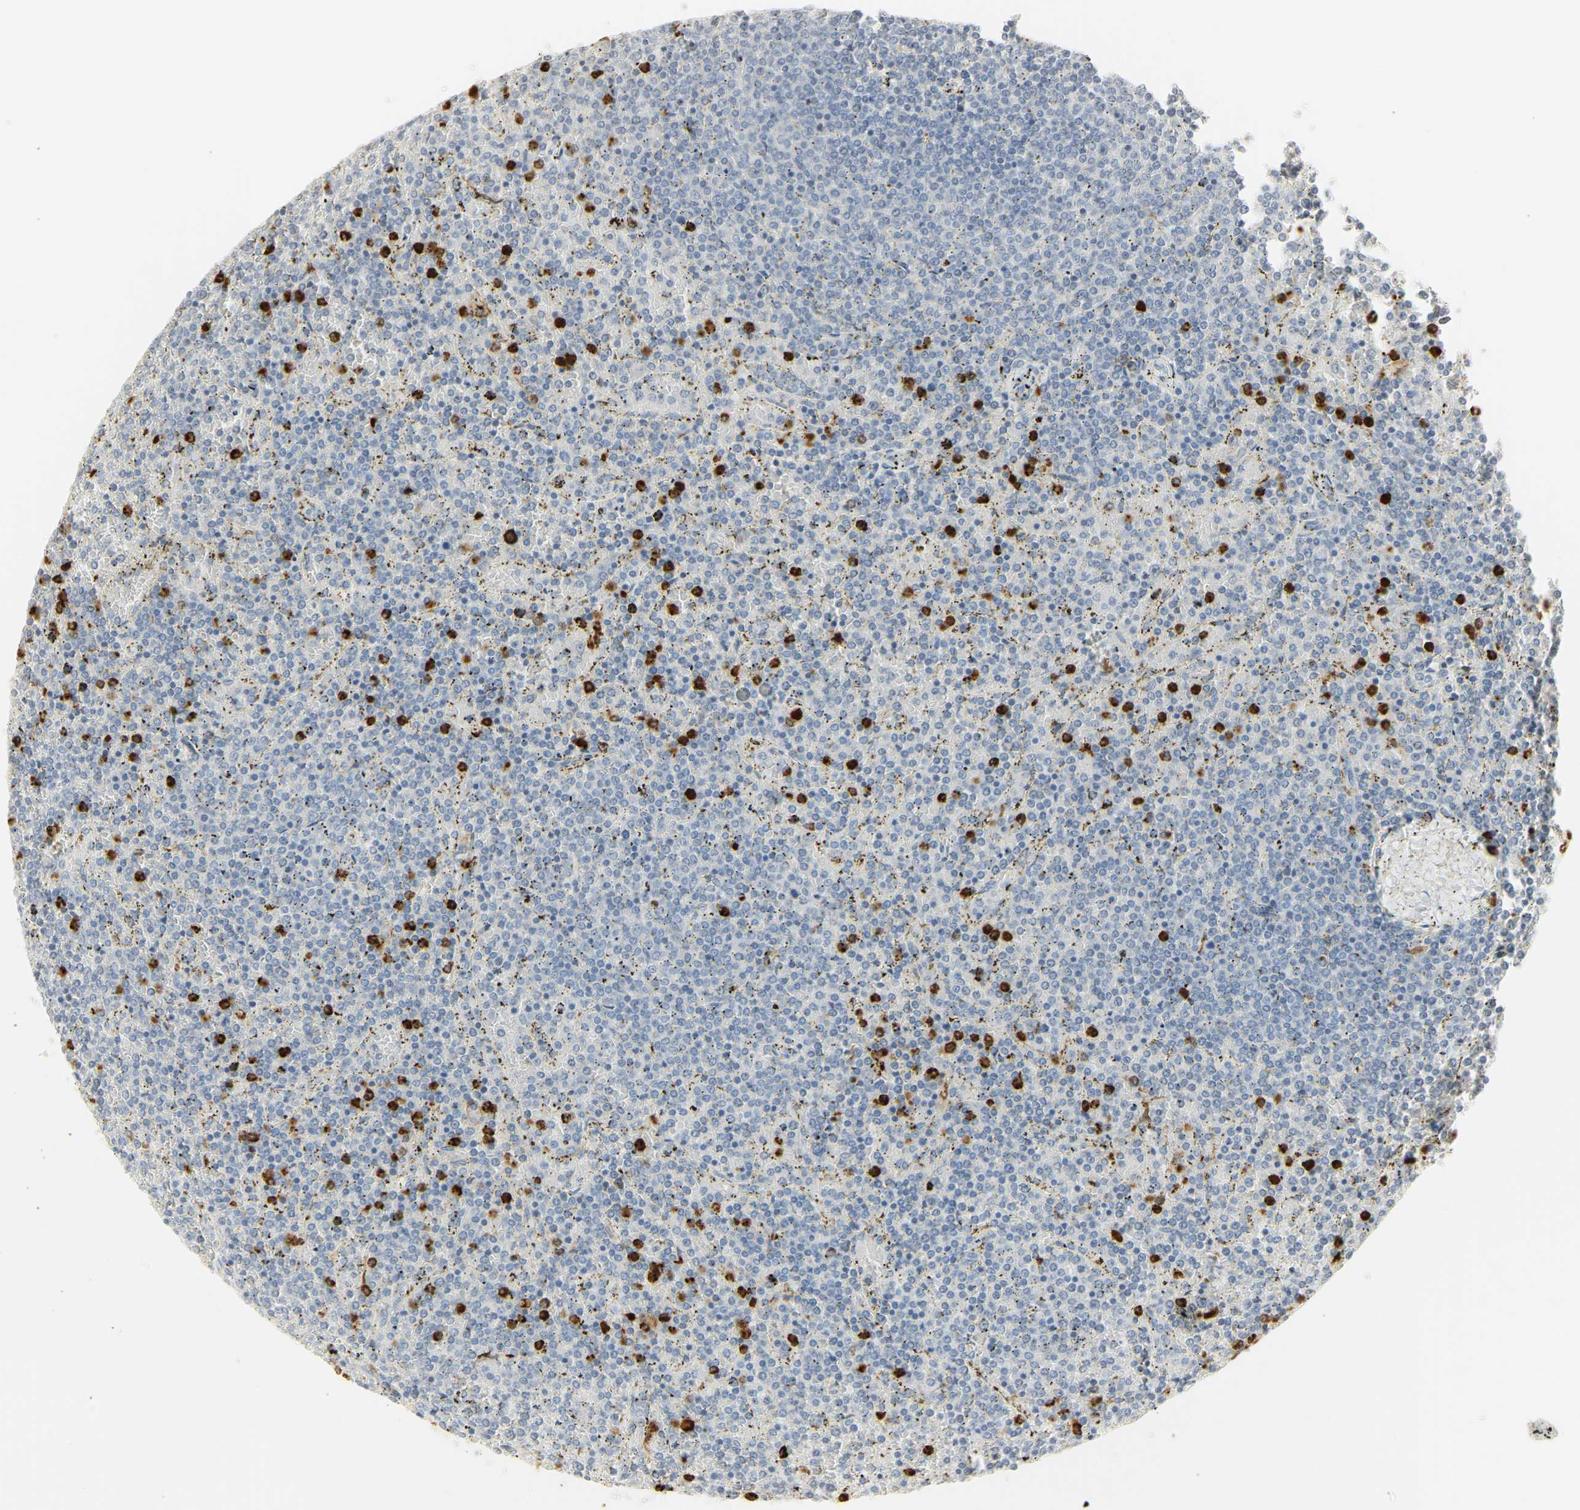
{"staining": {"intensity": "negative", "quantity": "none", "location": "none"}, "tissue": "lymphoma", "cell_type": "Tumor cells", "image_type": "cancer", "snomed": [{"axis": "morphology", "description": "Malignant lymphoma, non-Hodgkin's type, Low grade"}, {"axis": "topography", "description": "Spleen"}], "caption": "High magnification brightfield microscopy of lymphoma stained with DAB (brown) and counterstained with hematoxylin (blue): tumor cells show no significant staining. (DAB (3,3'-diaminobenzidine) IHC with hematoxylin counter stain).", "gene": "MPO", "patient": {"sex": "female", "age": 77}}